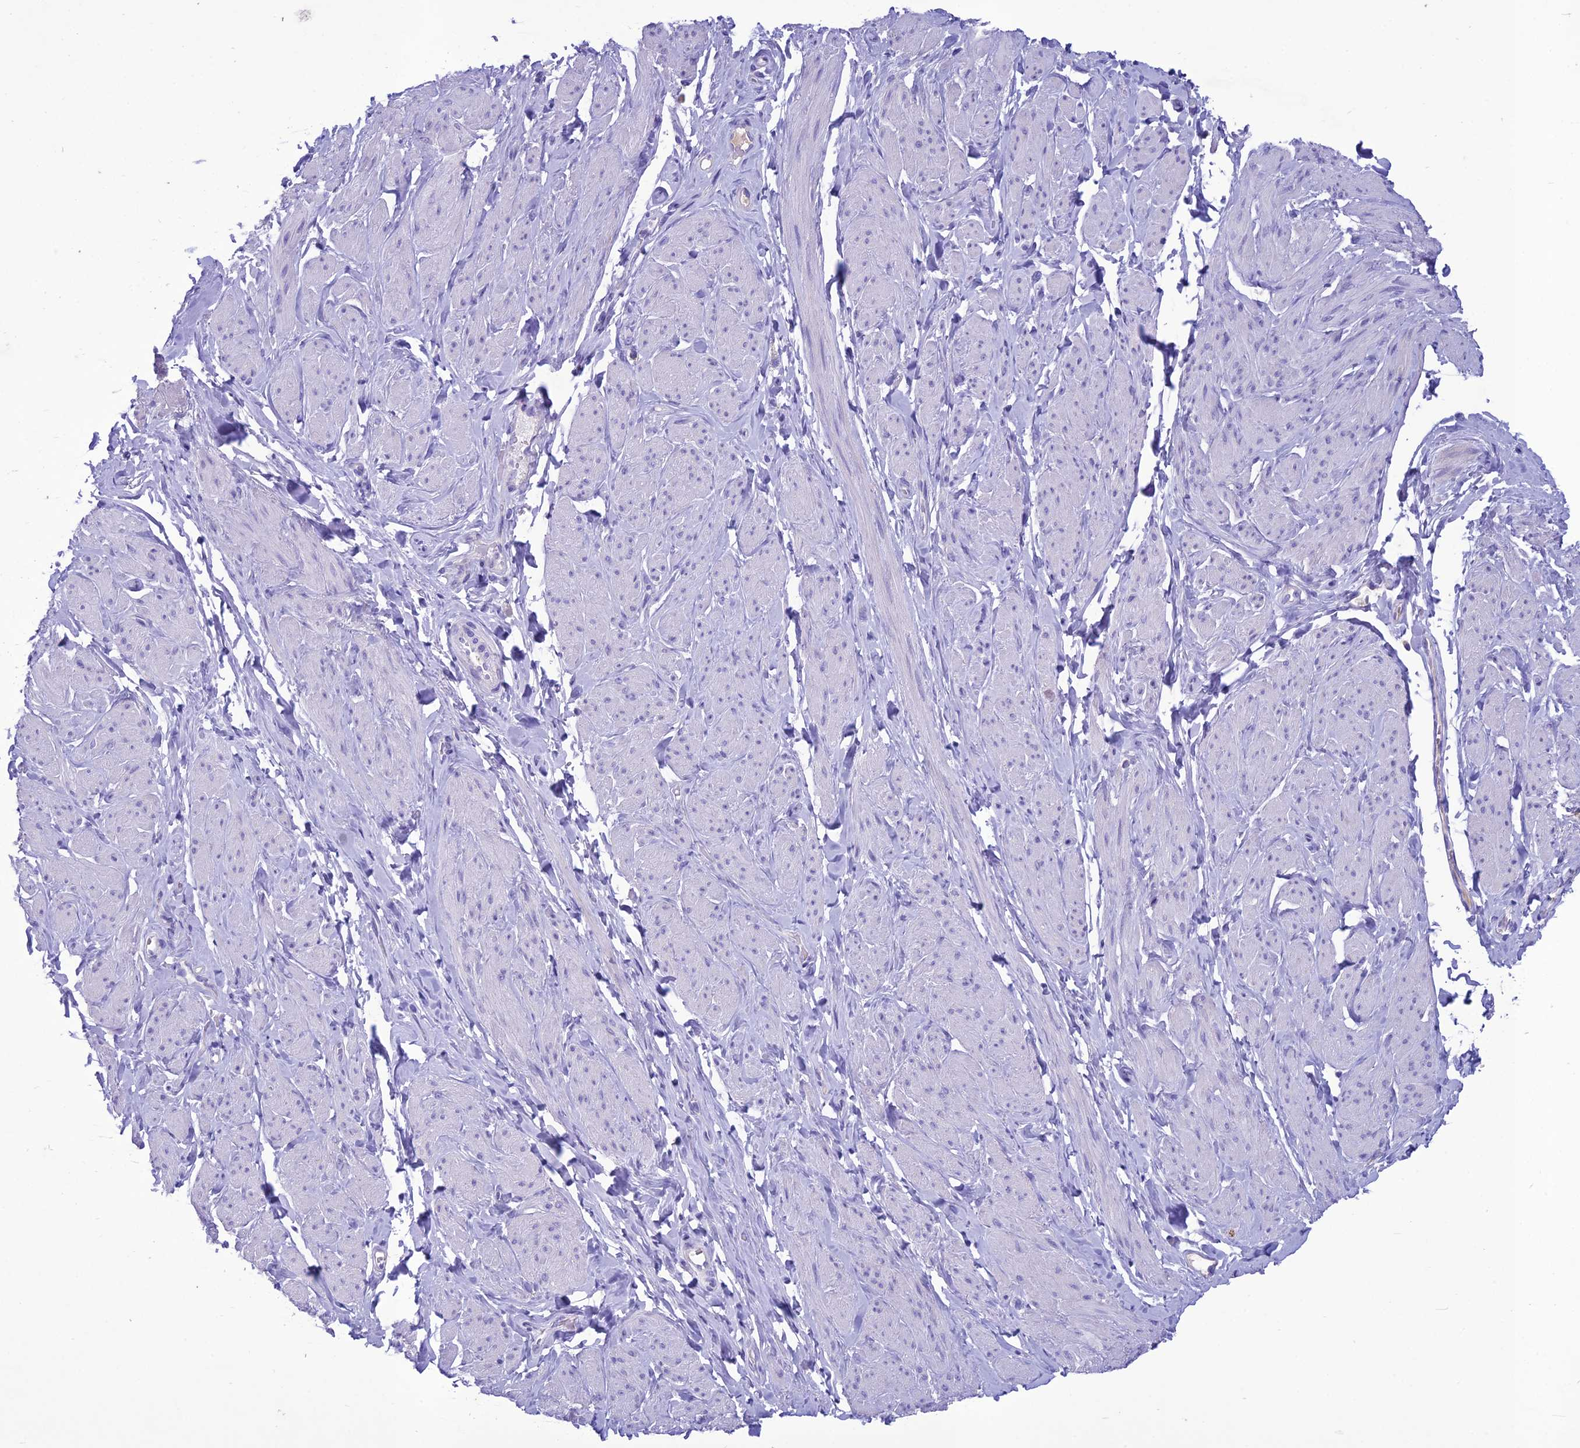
{"staining": {"intensity": "negative", "quantity": "none", "location": "none"}, "tissue": "smooth muscle", "cell_type": "Smooth muscle cells", "image_type": "normal", "snomed": [{"axis": "morphology", "description": "Normal tissue, NOS"}, {"axis": "topography", "description": "Smooth muscle"}, {"axis": "topography", "description": "Peripheral nerve tissue"}], "caption": "Immunohistochemical staining of normal human smooth muscle demonstrates no significant expression in smooth muscle cells.", "gene": "IFT172", "patient": {"sex": "male", "age": 69}}